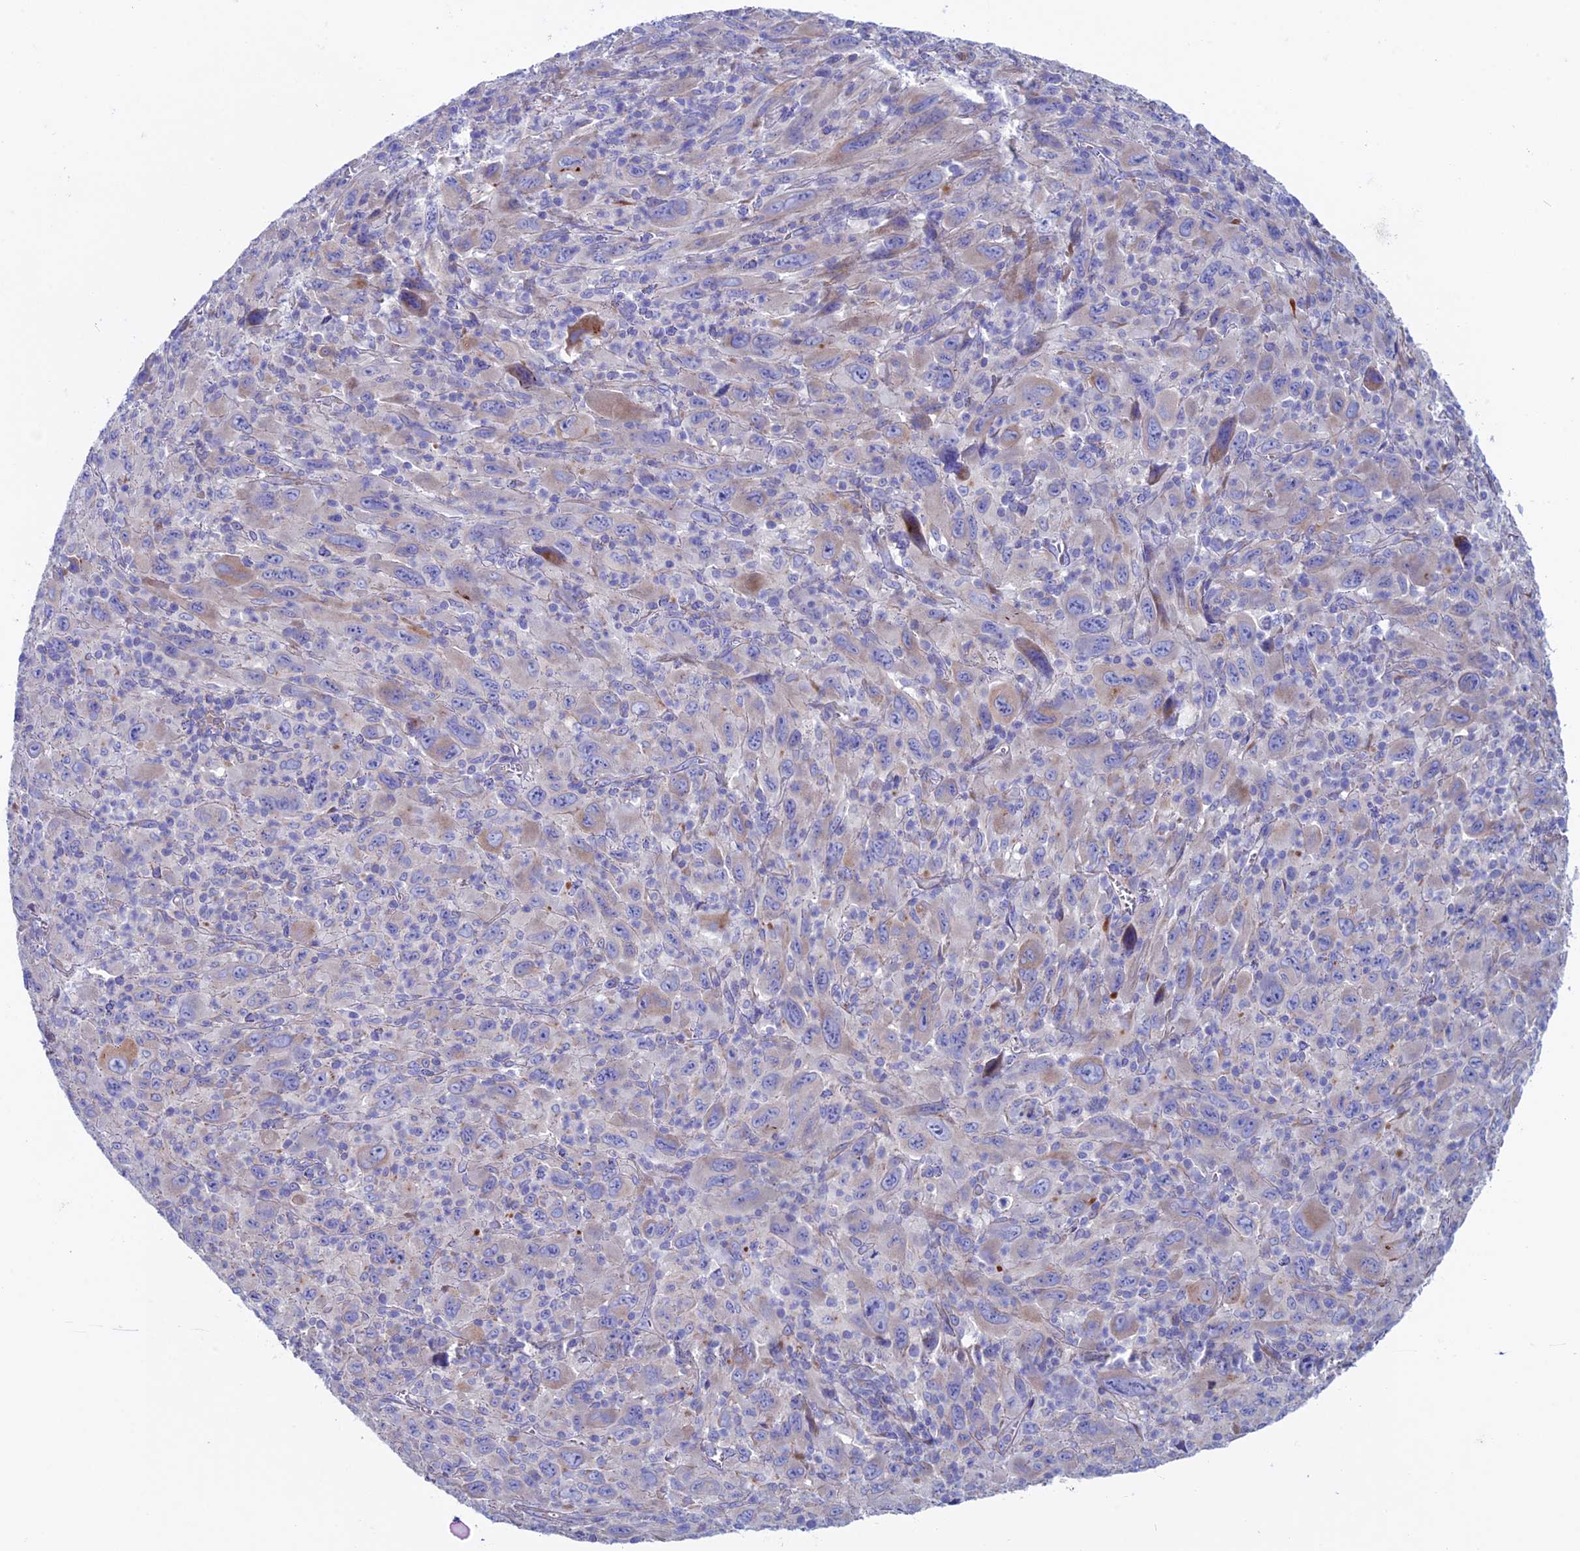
{"staining": {"intensity": "weak", "quantity": "<25%", "location": "cytoplasmic/membranous"}, "tissue": "melanoma", "cell_type": "Tumor cells", "image_type": "cancer", "snomed": [{"axis": "morphology", "description": "Malignant melanoma, Metastatic site"}, {"axis": "topography", "description": "Skin"}], "caption": "This is a photomicrograph of immunohistochemistry (IHC) staining of melanoma, which shows no expression in tumor cells.", "gene": "SLC15A5", "patient": {"sex": "female", "age": 56}}